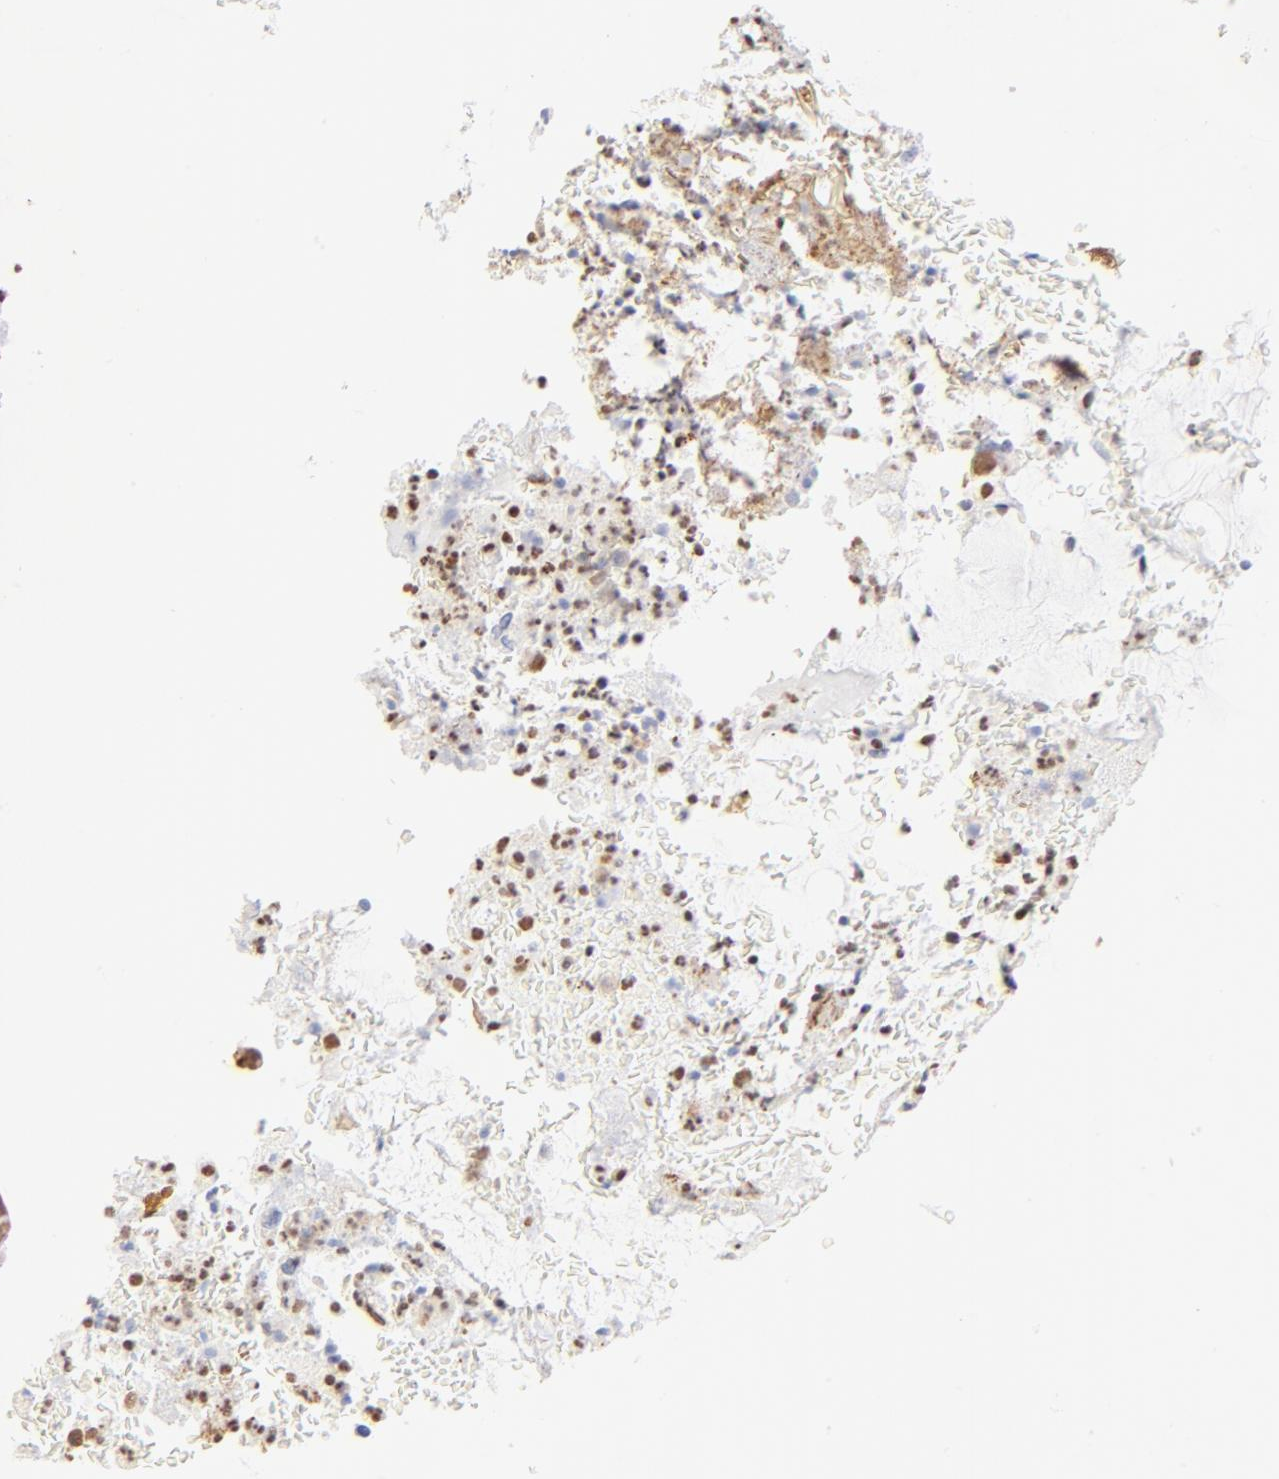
{"staining": {"intensity": "moderate", "quantity": "<25%", "location": "nuclear"}, "tissue": "colorectal cancer", "cell_type": "Tumor cells", "image_type": "cancer", "snomed": [{"axis": "morphology", "description": "Normal tissue, NOS"}, {"axis": "morphology", "description": "Adenocarcinoma, NOS"}, {"axis": "topography", "description": "Rectum"}], "caption": "Immunohistochemical staining of human colorectal cancer (adenocarcinoma) displays low levels of moderate nuclear protein staining in about <25% of tumor cells. Nuclei are stained in blue.", "gene": "ZNF540", "patient": {"sex": "male", "age": 92}}